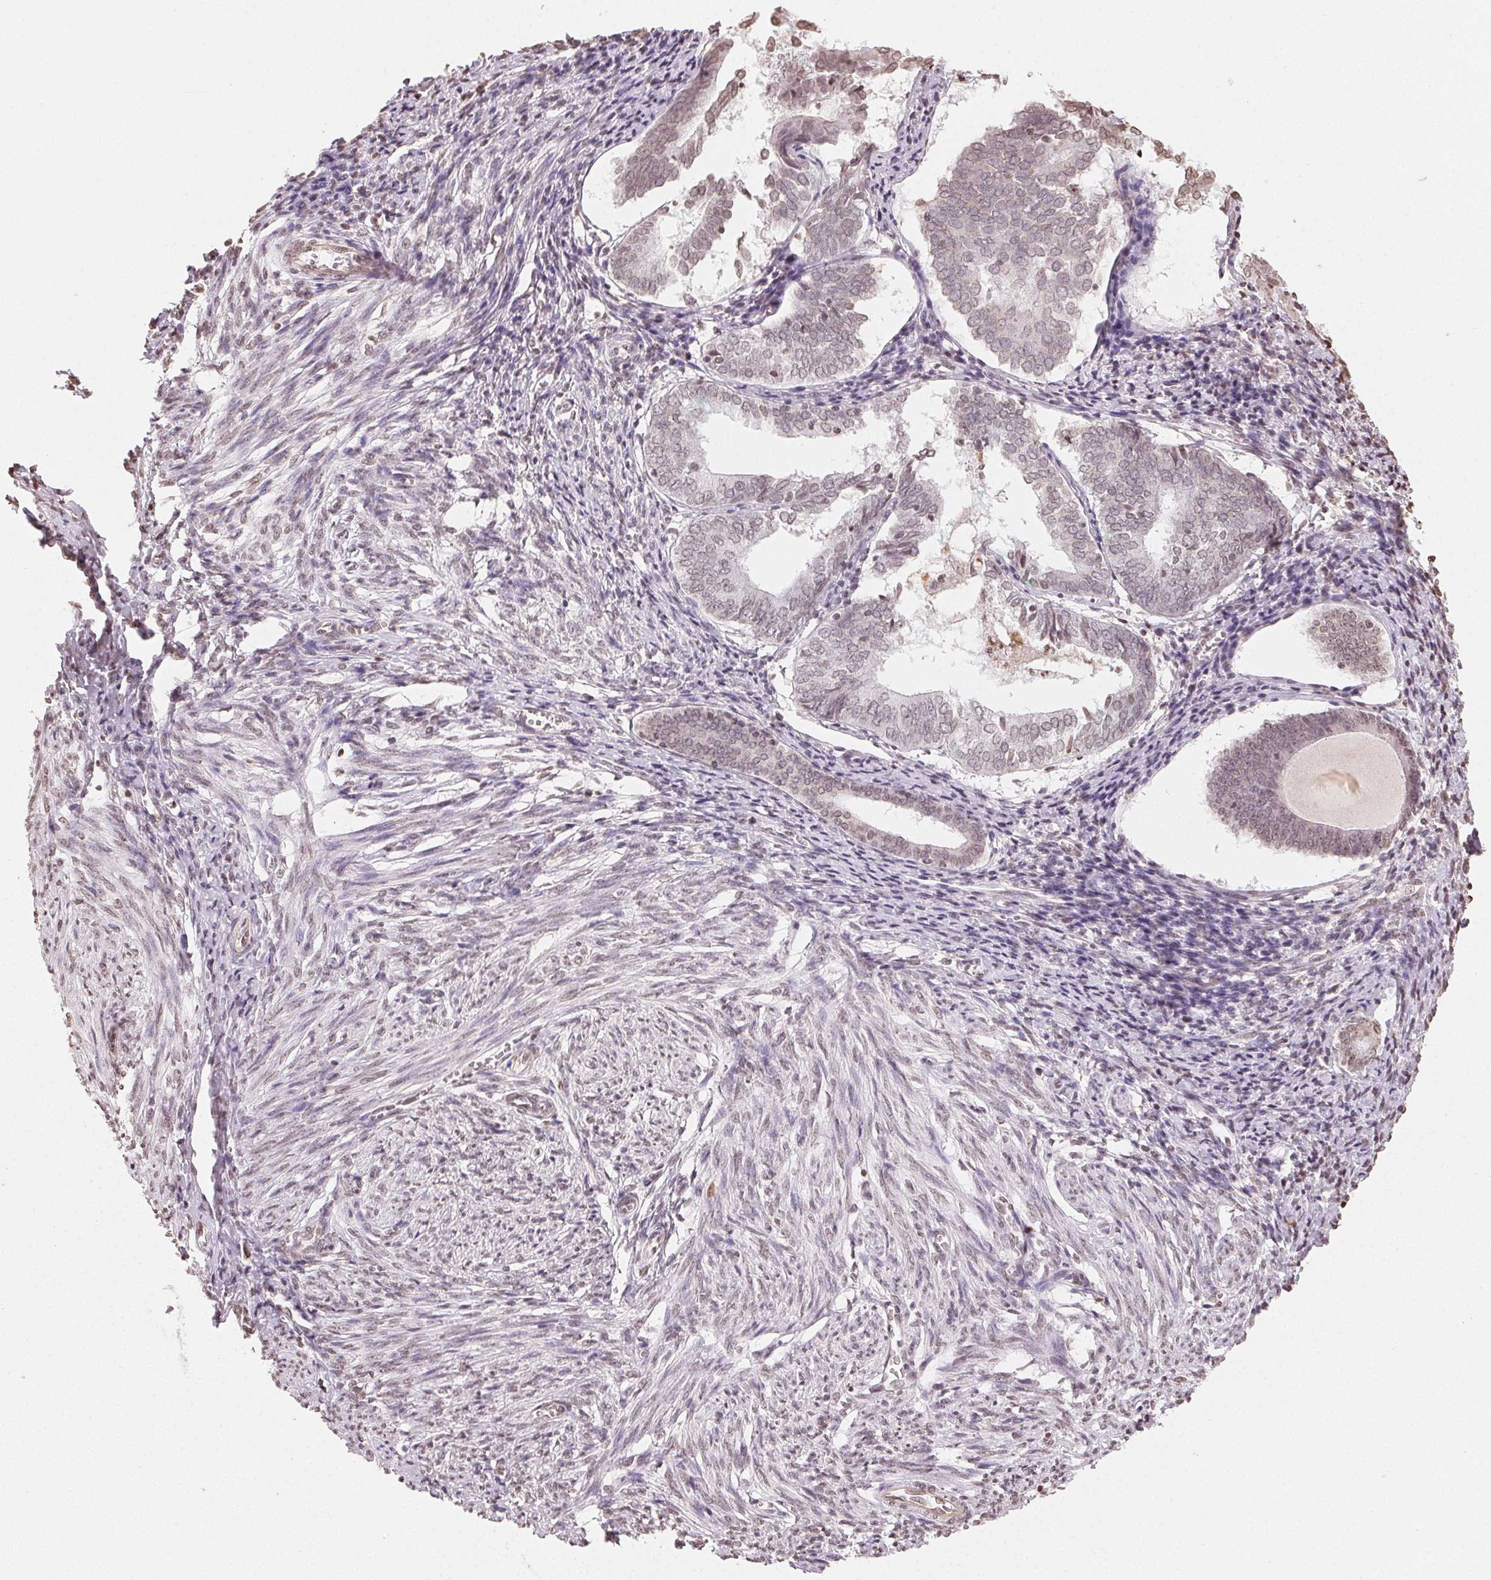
{"staining": {"intensity": "weak", "quantity": "25%-75%", "location": "nuclear"}, "tissue": "endometrium", "cell_type": "Cells in endometrial stroma", "image_type": "normal", "snomed": [{"axis": "morphology", "description": "Normal tissue, NOS"}, {"axis": "topography", "description": "Endometrium"}], "caption": "Protein expression analysis of normal human endometrium reveals weak nuclear positivity in approximately 25%-75% of cells in endometrial stroma. Immunohistochemistry stains the protein of interest in brown and the nuclei are stained blue.", "gene": "TBP", "patient": {"sex": "female", "age": 50}}